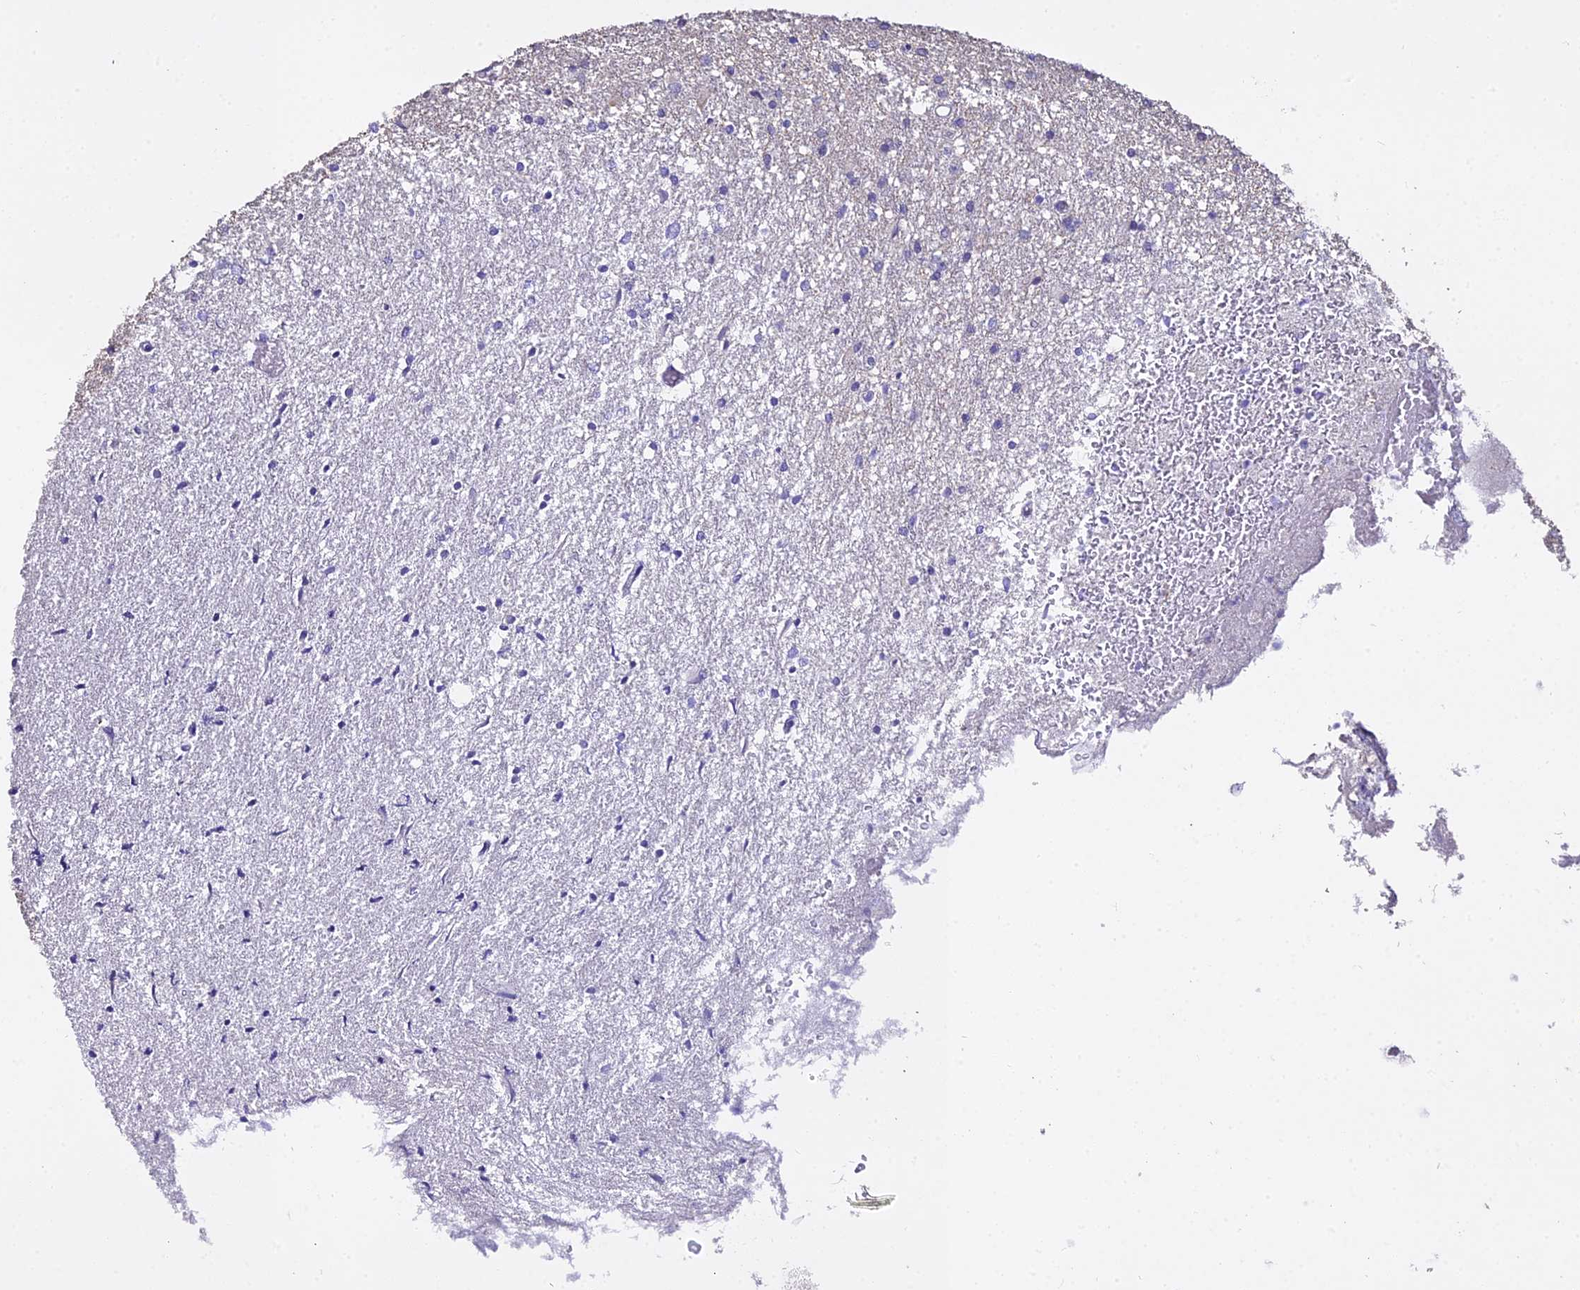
{"staining": {"intensity": "negative", "quantity": "none", "location": "none"}, "tissue": "glioma", "cell_type": "Tumor cells", "image_type": "cancer", "snomed": [{"axis": "morphology", "description": "Glioma, malignant, High grade"}, {"axis": "topography", "description": "Brain"}], "caption": "The IHC micrograph has no significant staining in tumor cells of malignant high-grade glioma tissue.", "gene": "GLYAT", "patient": {"sex": "female", "age": 50}}